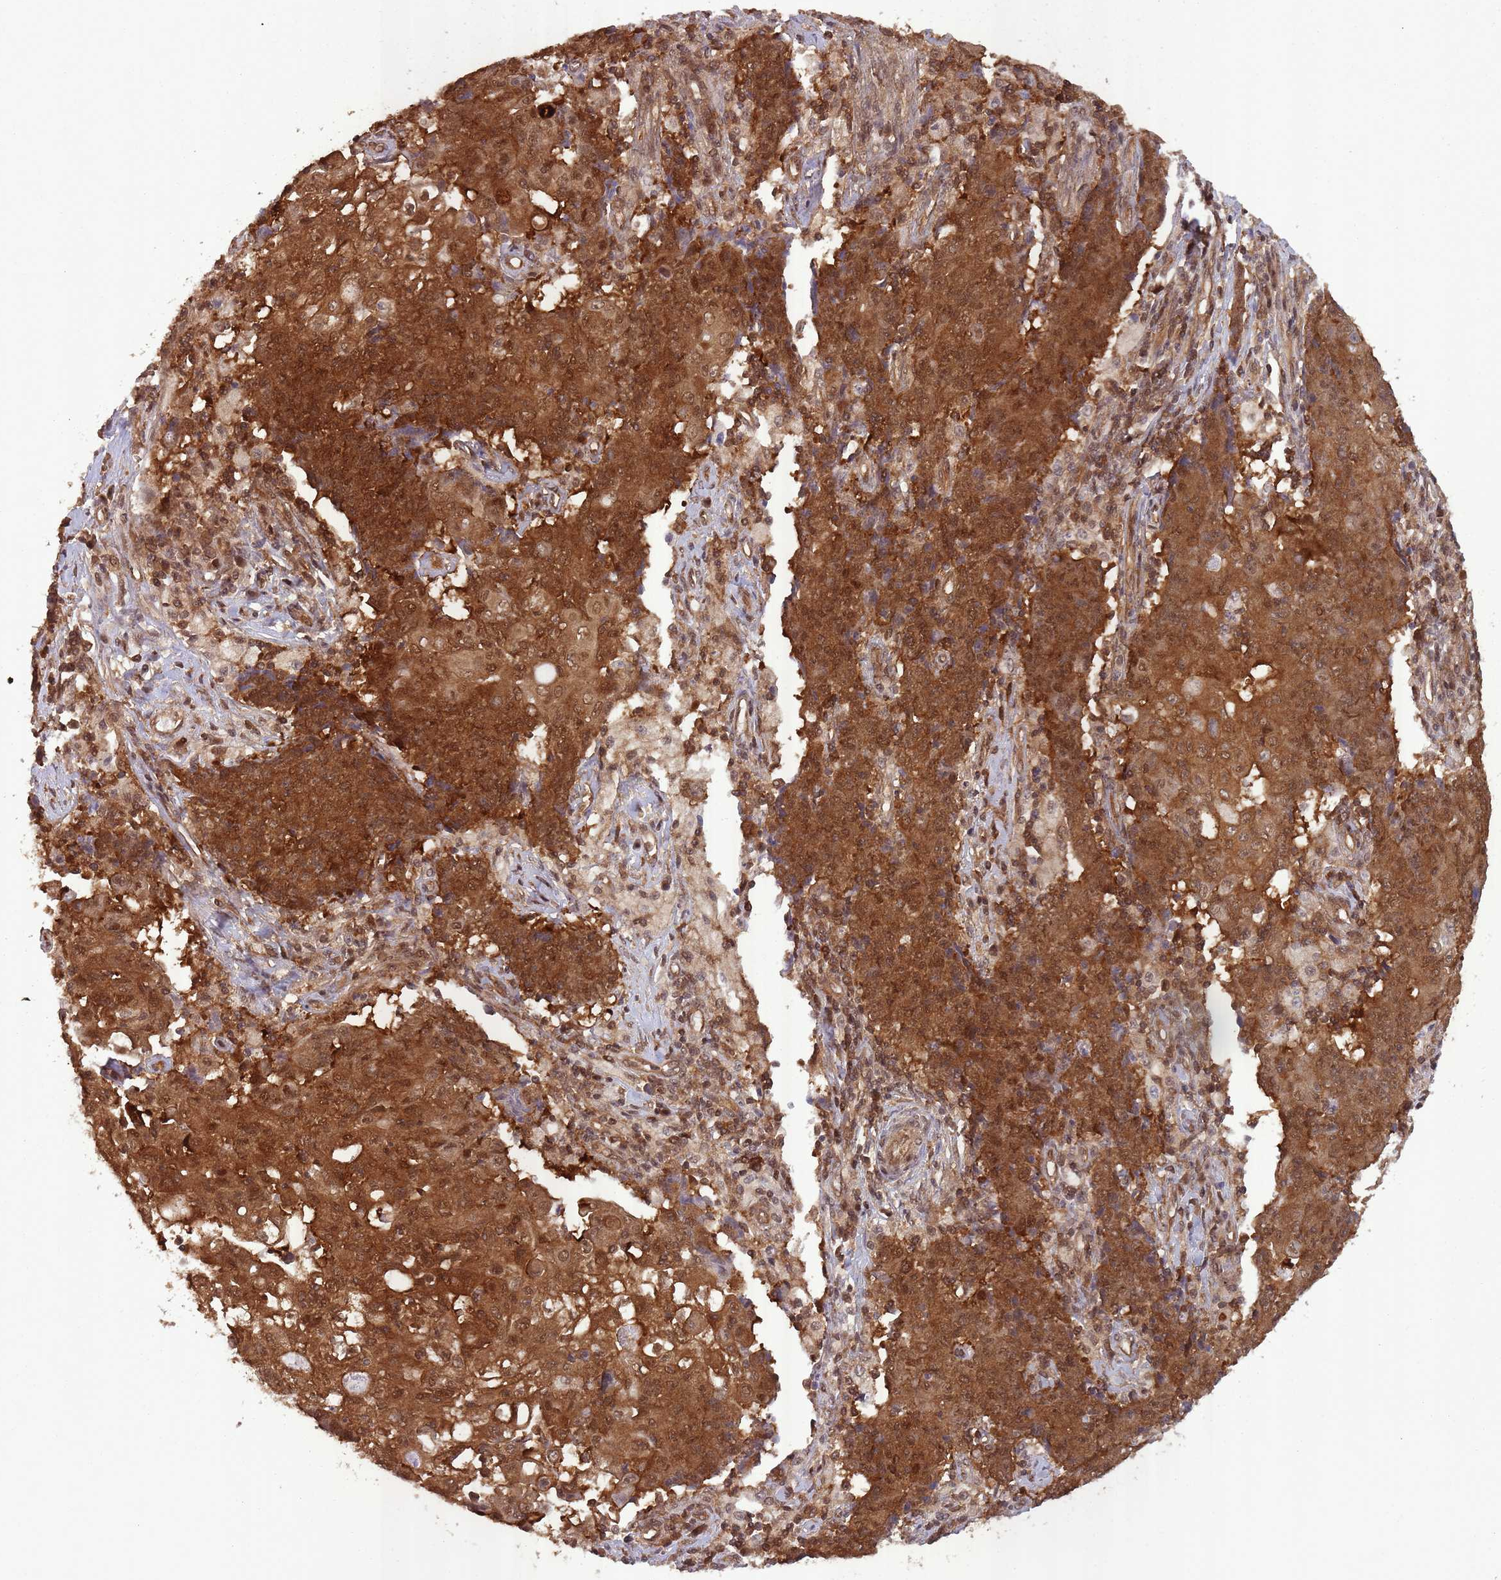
{"staining": {"intensity": "moderate", "quantity": ">75%", "location": "cytoplasmic/membranous,nuclear"}, "tissue": "ovarian cancer", "cell_type": "Tumor cells", "image_type": "cancer", "snomed": [{"axis": "morphology", "description": "Carcinoma, endometroid"}, {"axis": "topography", "description": "Ovary"}], "caption": "Protein expression analysis of human ovarian endometroid carcinoma reveals moderate cytoplasmic/membranous and nuclear positivity in about >75% of tumor cells. The staining was performed using DAB (3,3'-diaminobenzidine) to visualize the protein expression in brown, while the nuclei were stained in blue with hematoxylin (Magnification: 20x).", "gene": "PPP6R3", "patient": {"sex": "female", "age": 42}}